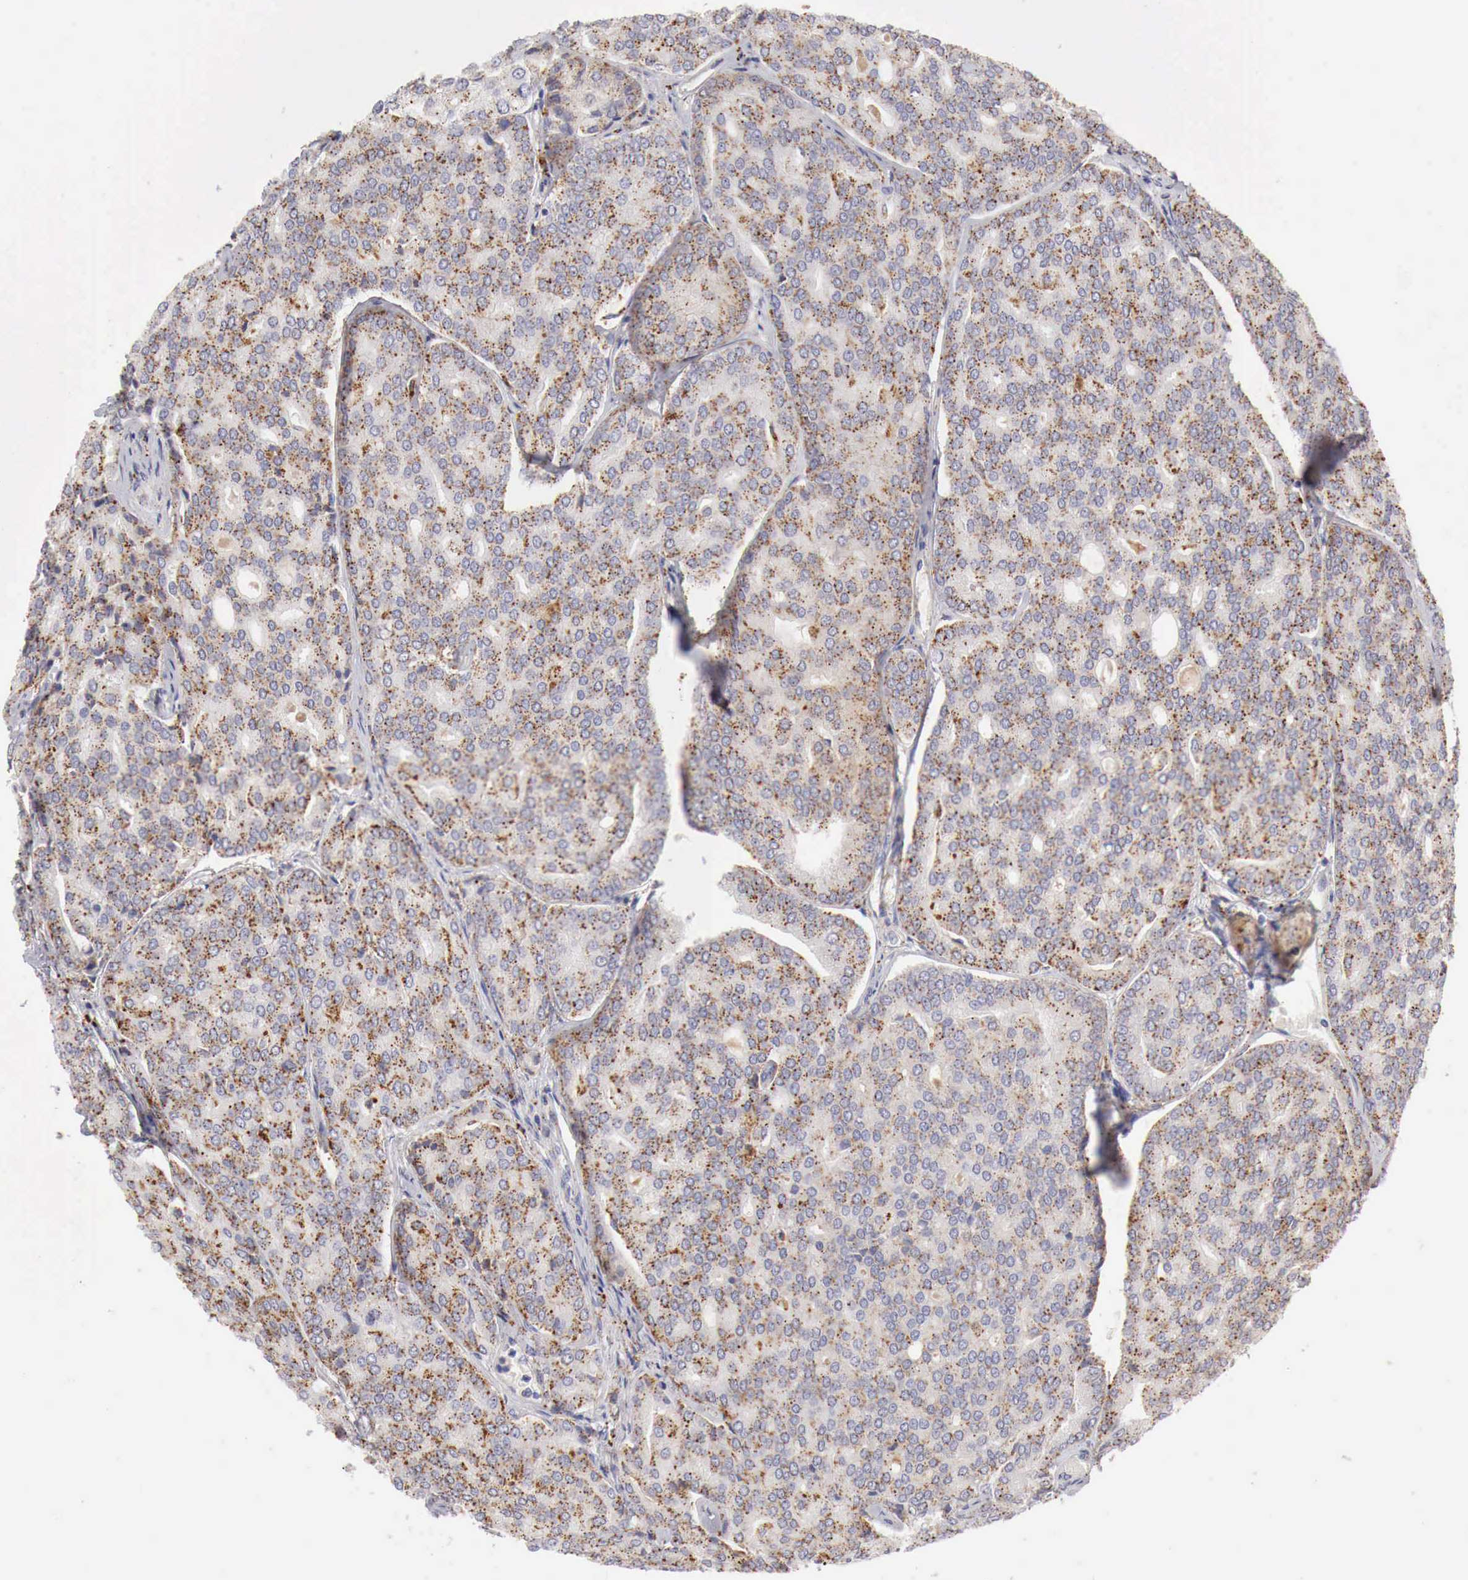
{"staining": {"intensity": "strong", "quantity": ">75%", "location": "cytoplasmic/membranous"}, "tissue": "prostate cancer", "cell_type": "Tumor cells", "image_type": "cancer", "snomed": [{"axis": "morphology", "description": "Adenocarcinoma, High grade"}, {"axis": "topography", "description": "Prostate"}], "caption": "Brown immunohistochemical staining in prostate cancer (high-grade adenocarcinoma) exhibits strong cytoplasmic/membranous staining in about >75% of tumor cells.", "gene": "GLA", "patient": {"sex": "male", "age": 64}}